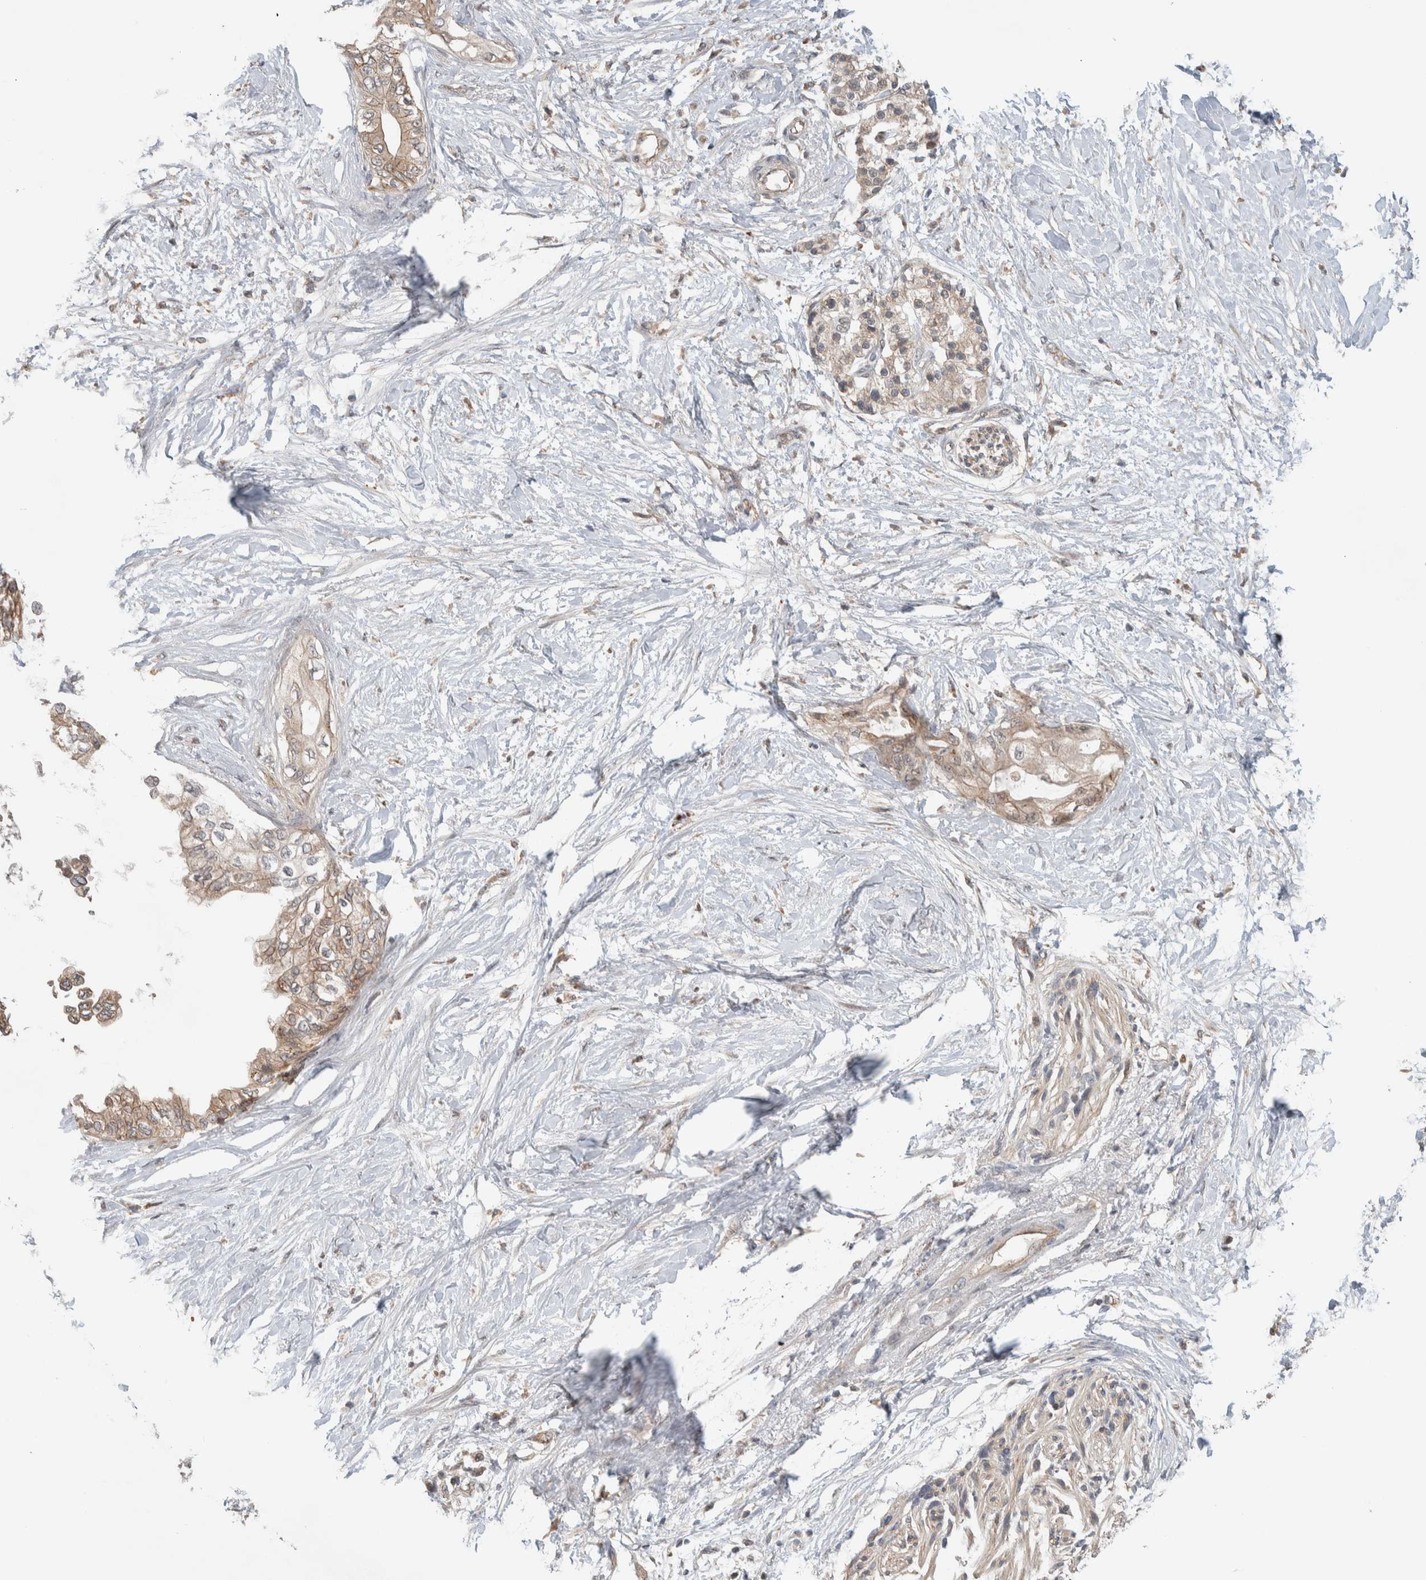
{"staining": {"intensity": "weak", "quantity": ">75%", "location": "cytoplasmic/membranous"}, "tissue": "pancreatic cancer", "cell_type": "Tumor cells", "image_type": "cancer", "snomed": [{"axis": "morphology", "description": "Normal tissue, NOS"}, {"axis": "morphology", "description": "Adenocarcinoma, NOS"}, {"axis": "topography", "description": "Pancreas"}, {"axis": "topography", "description": "Duodenum"}], "caption": "Tumor cells display weak cytoplasmic/membranous expression in approximately >75% of cells in pancreatic cancer. Using DAB (brown) and hematoxylin (blue) stains, captured at high magnification using brightfield microscopy.", "gene": "DEPTOR", "patient": {"sex": "female", "age": 60}}